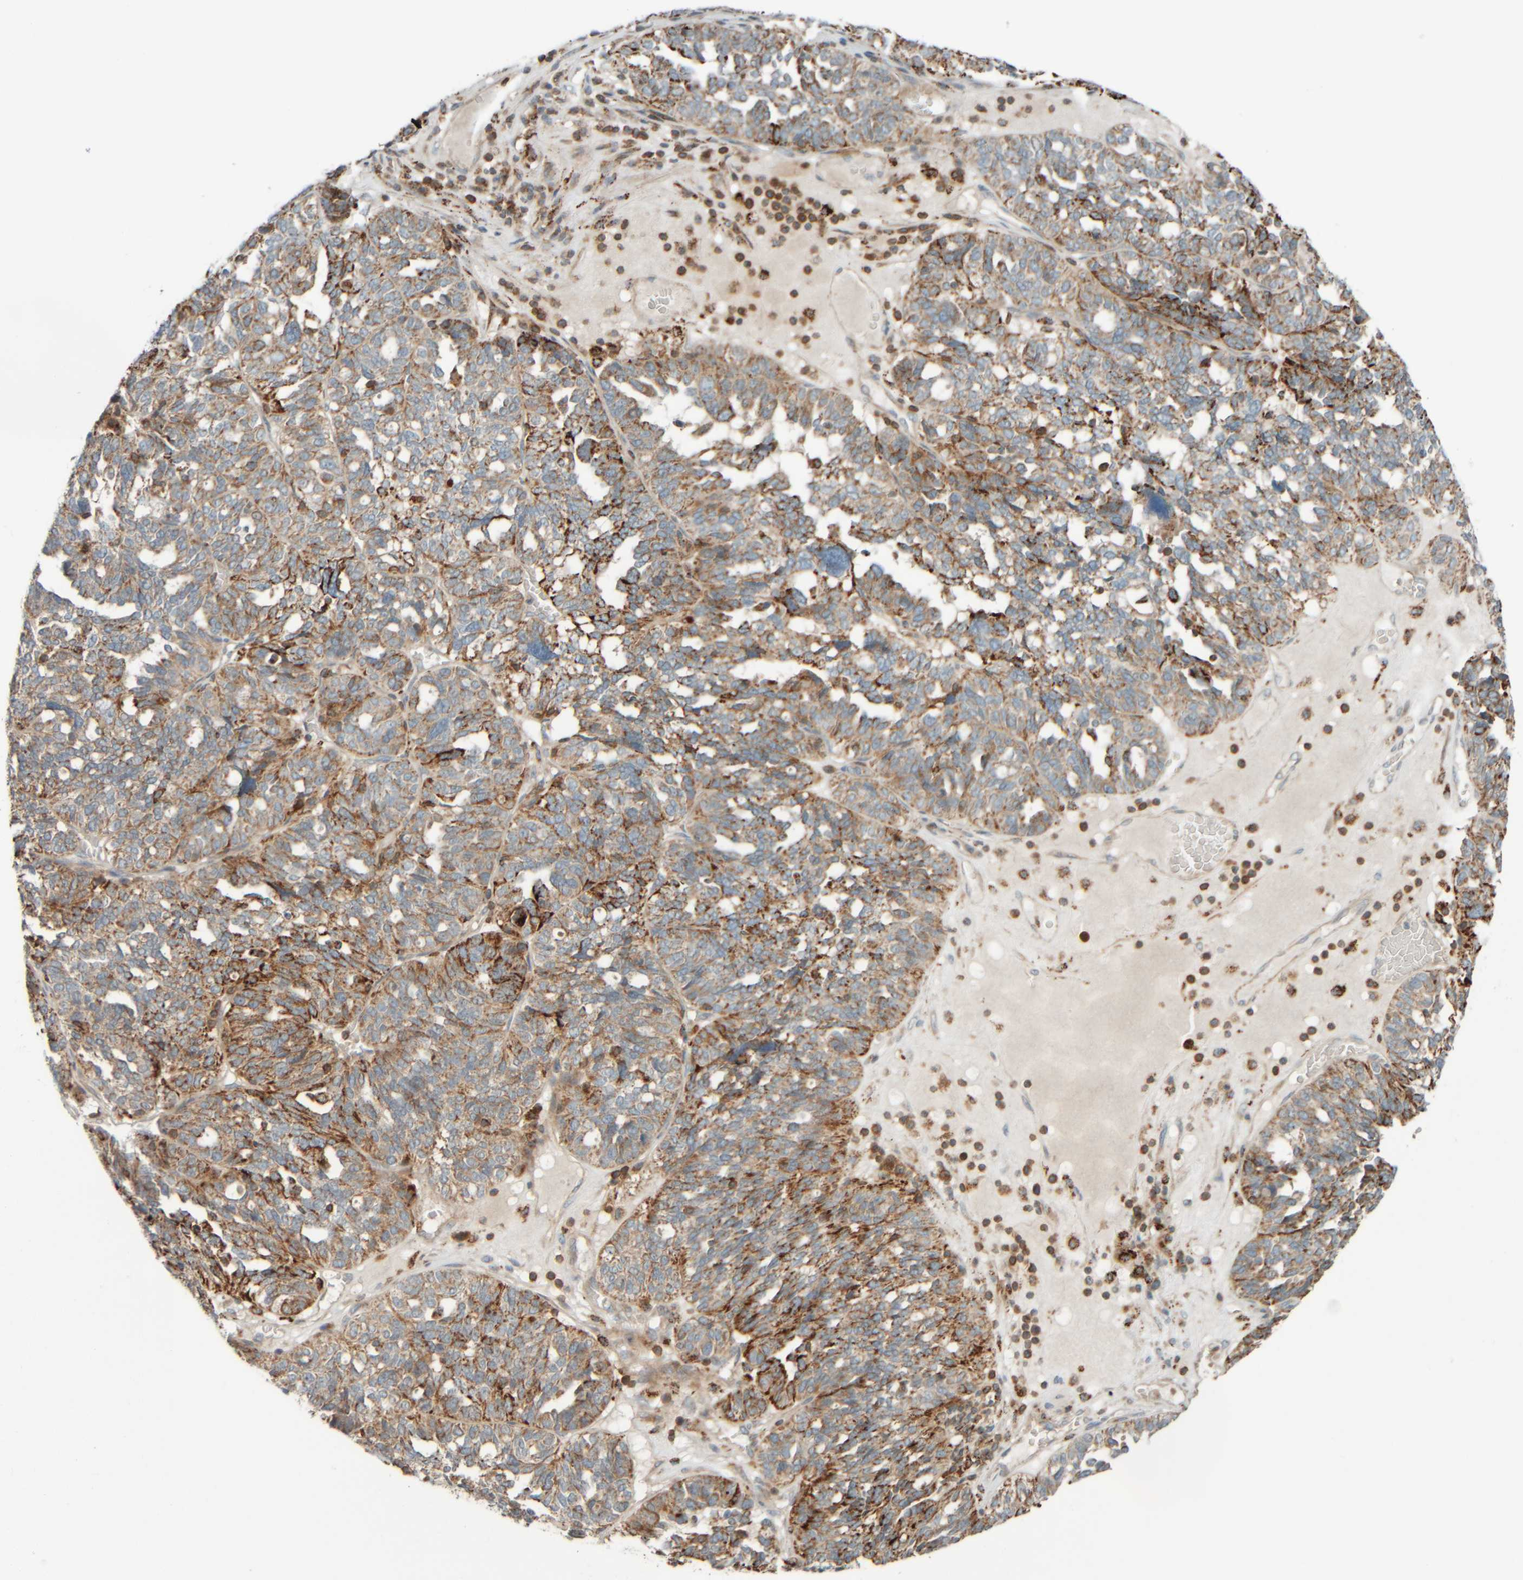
{"staining": {"intensity": "moderate", "quantity": ">75%", "location": "cytoplasmic/membranous"}, "tissue": "ovarian cancer", "cell_type": "Tumor cells", "image_type": "cancer", "snomed": [{"axis": "morphology", "description": "Cystadenocarcinoma, serous, NOS"}, {"axis": "topography", "description": "Ovary"}], "caption": "DAB (3,3'-diaminobenzidine) immunohistochemical staining of human serous cystadenocarcinoma (ovarian) demonstrates moderate cytoplasmic/membranous protein staining in approximately >75% of tumor cells. (brown staining indicates protein expression, while blue staining denotes nuclei).", "gene": "SPAG5", "patient": {"sex": "female", "age": 59}}